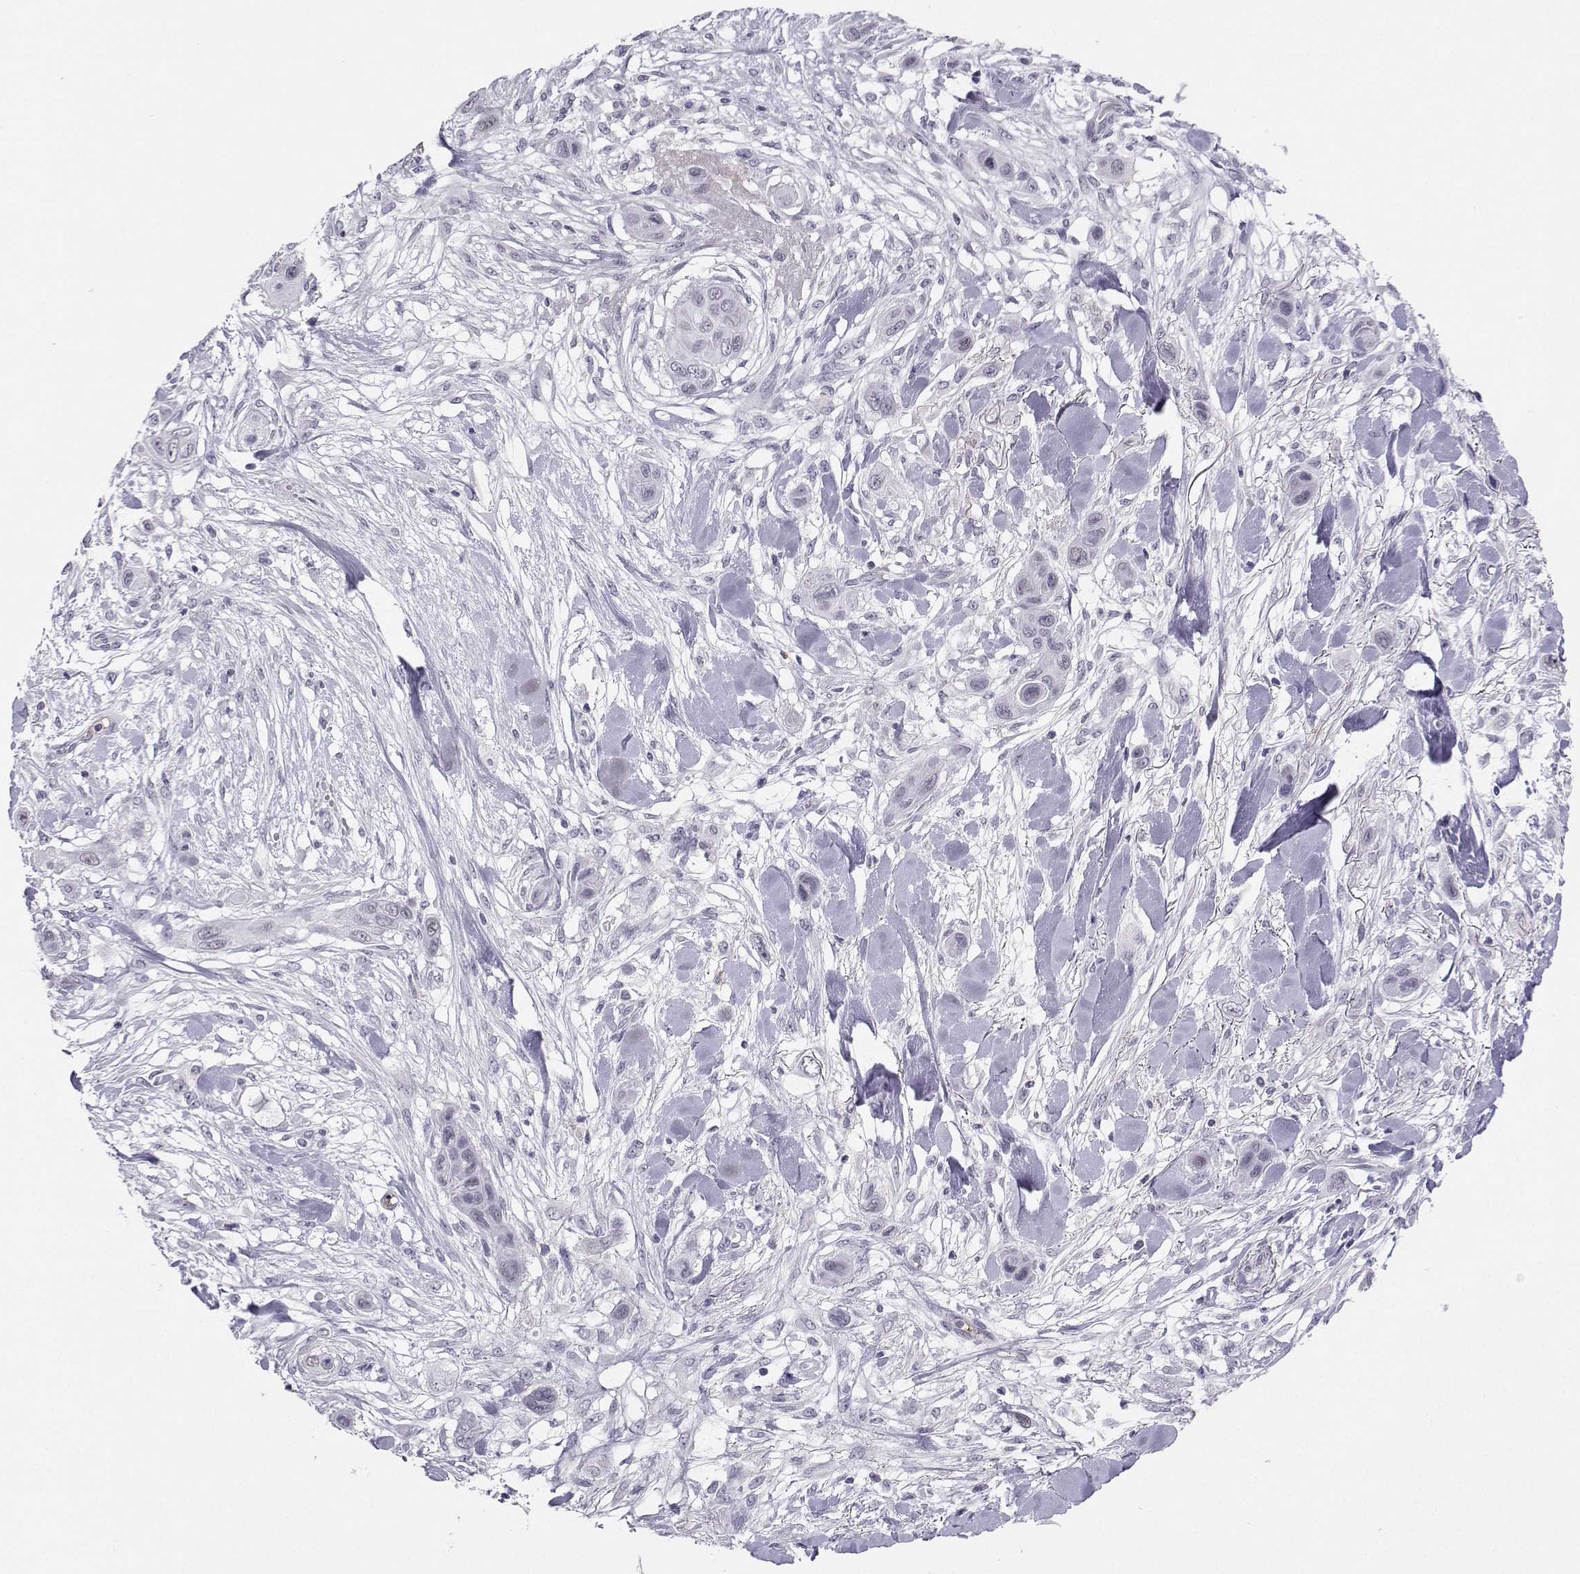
{"staining": {"intensity": "negative", "quantity": "none", "location": "none"}, "tissue": "skin cancer", "cell_type": "Tumor cells", "image_type": "cancer", "snomed": [{"axis": "morphology", "description": "Squamous cell carcinoma, NOS"}, {"axis": "topography", "description": "Skin"}], "caption": "The immunohistochemistry (IHC) micrograph has no significant expression in tumor cells of skin cancer tissue.", "gene": "LHX1", "patient": {"sex": "male", "age": 79}}